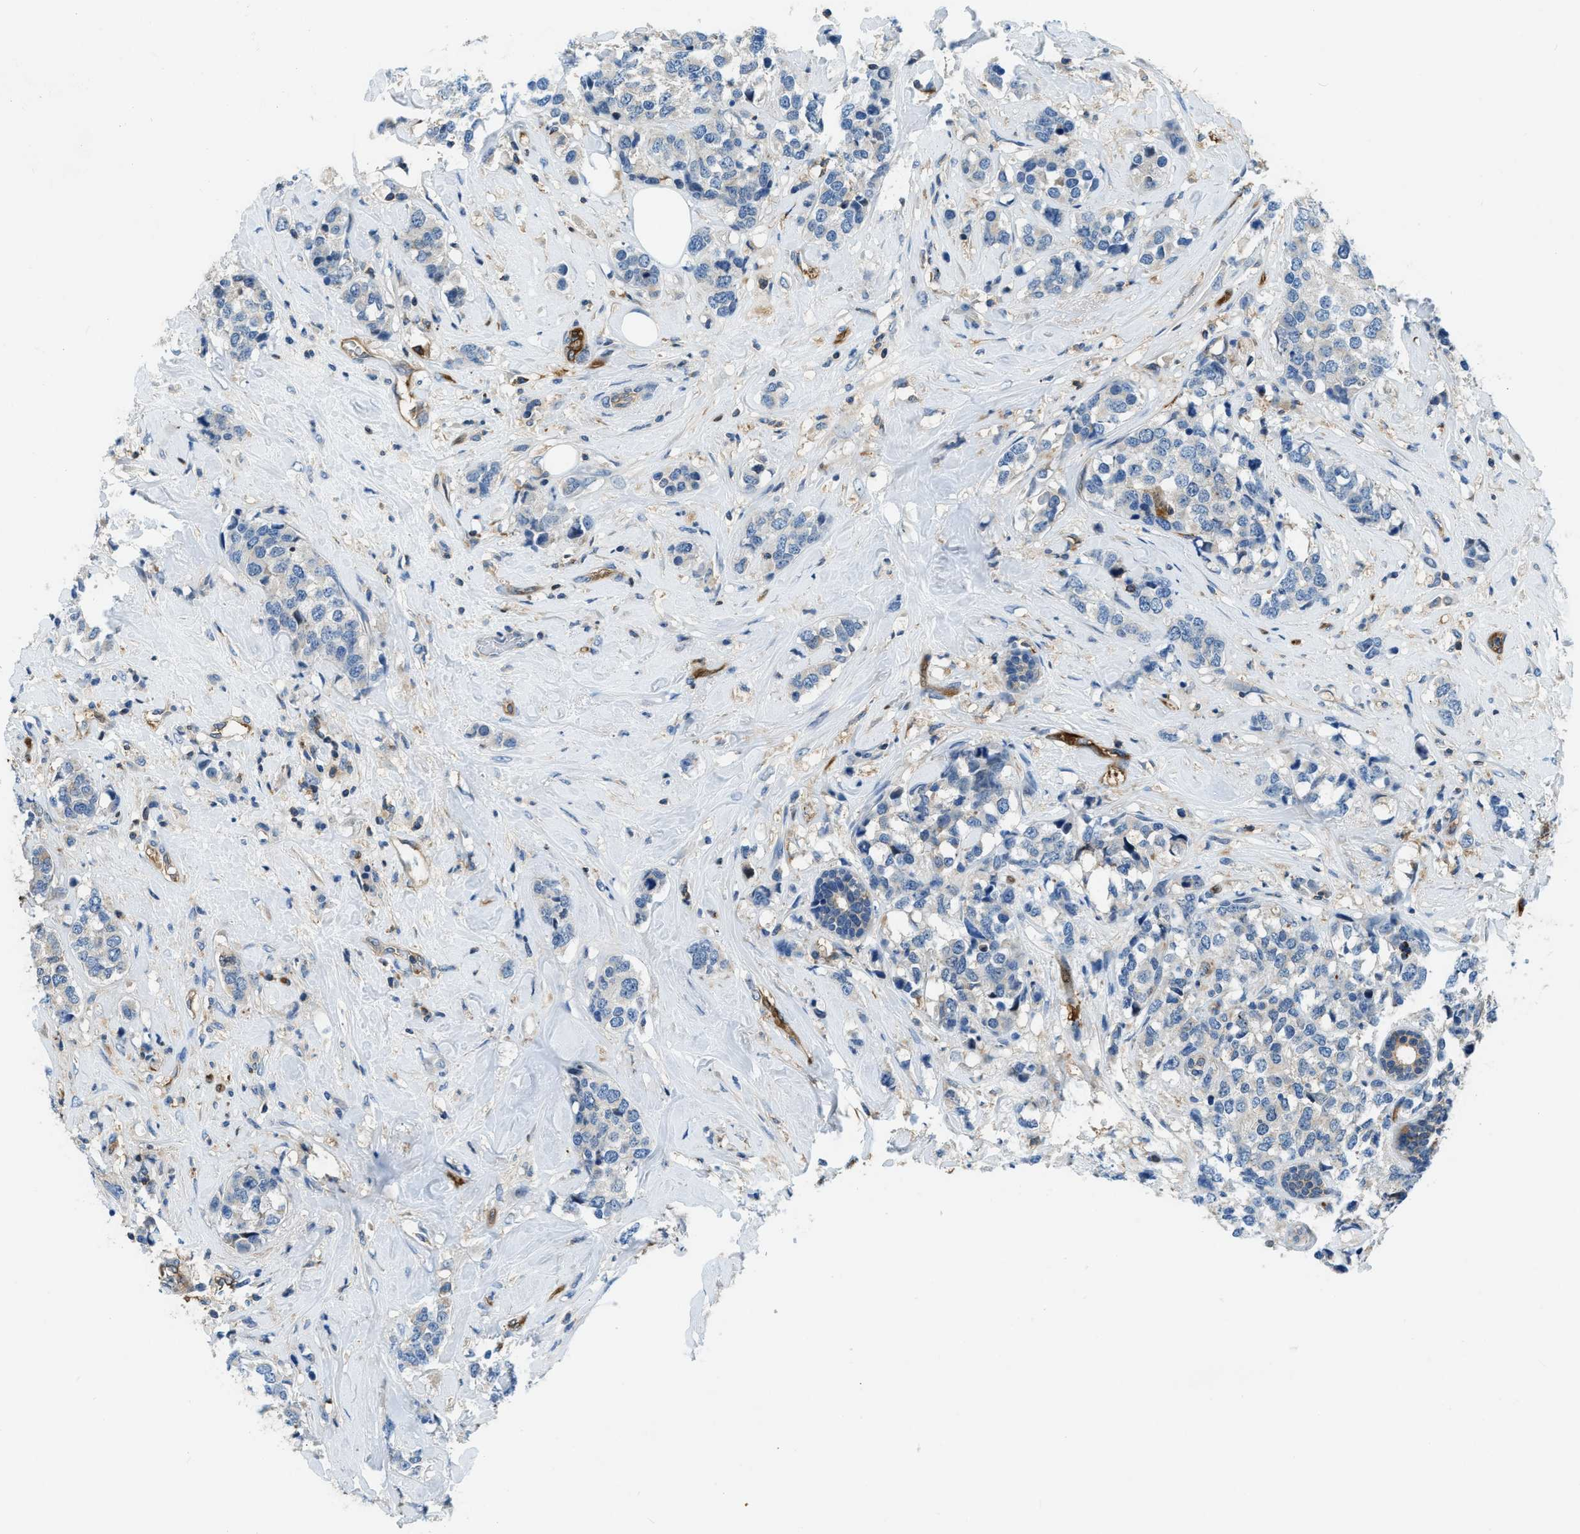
{"staining": {"intensity": "negative", "quantity": "none", "location": "none"}, "tissue": "breast cancer", "cell_type": "Tumor cells", "image_type": "cancer", "snomed": [{"axis": "morphology", "description": "Lobular carcinoma"}, {"axis": "topography", "description": "Breast"}], "caption": "The photomicrograph exhibits no significant expression in tumor cells of breast lobular carcinoma. (DAB IHC with hematoxylin counter stain).", "gene": "PFKP", "patient": {"sex": "female", "age": 59}}